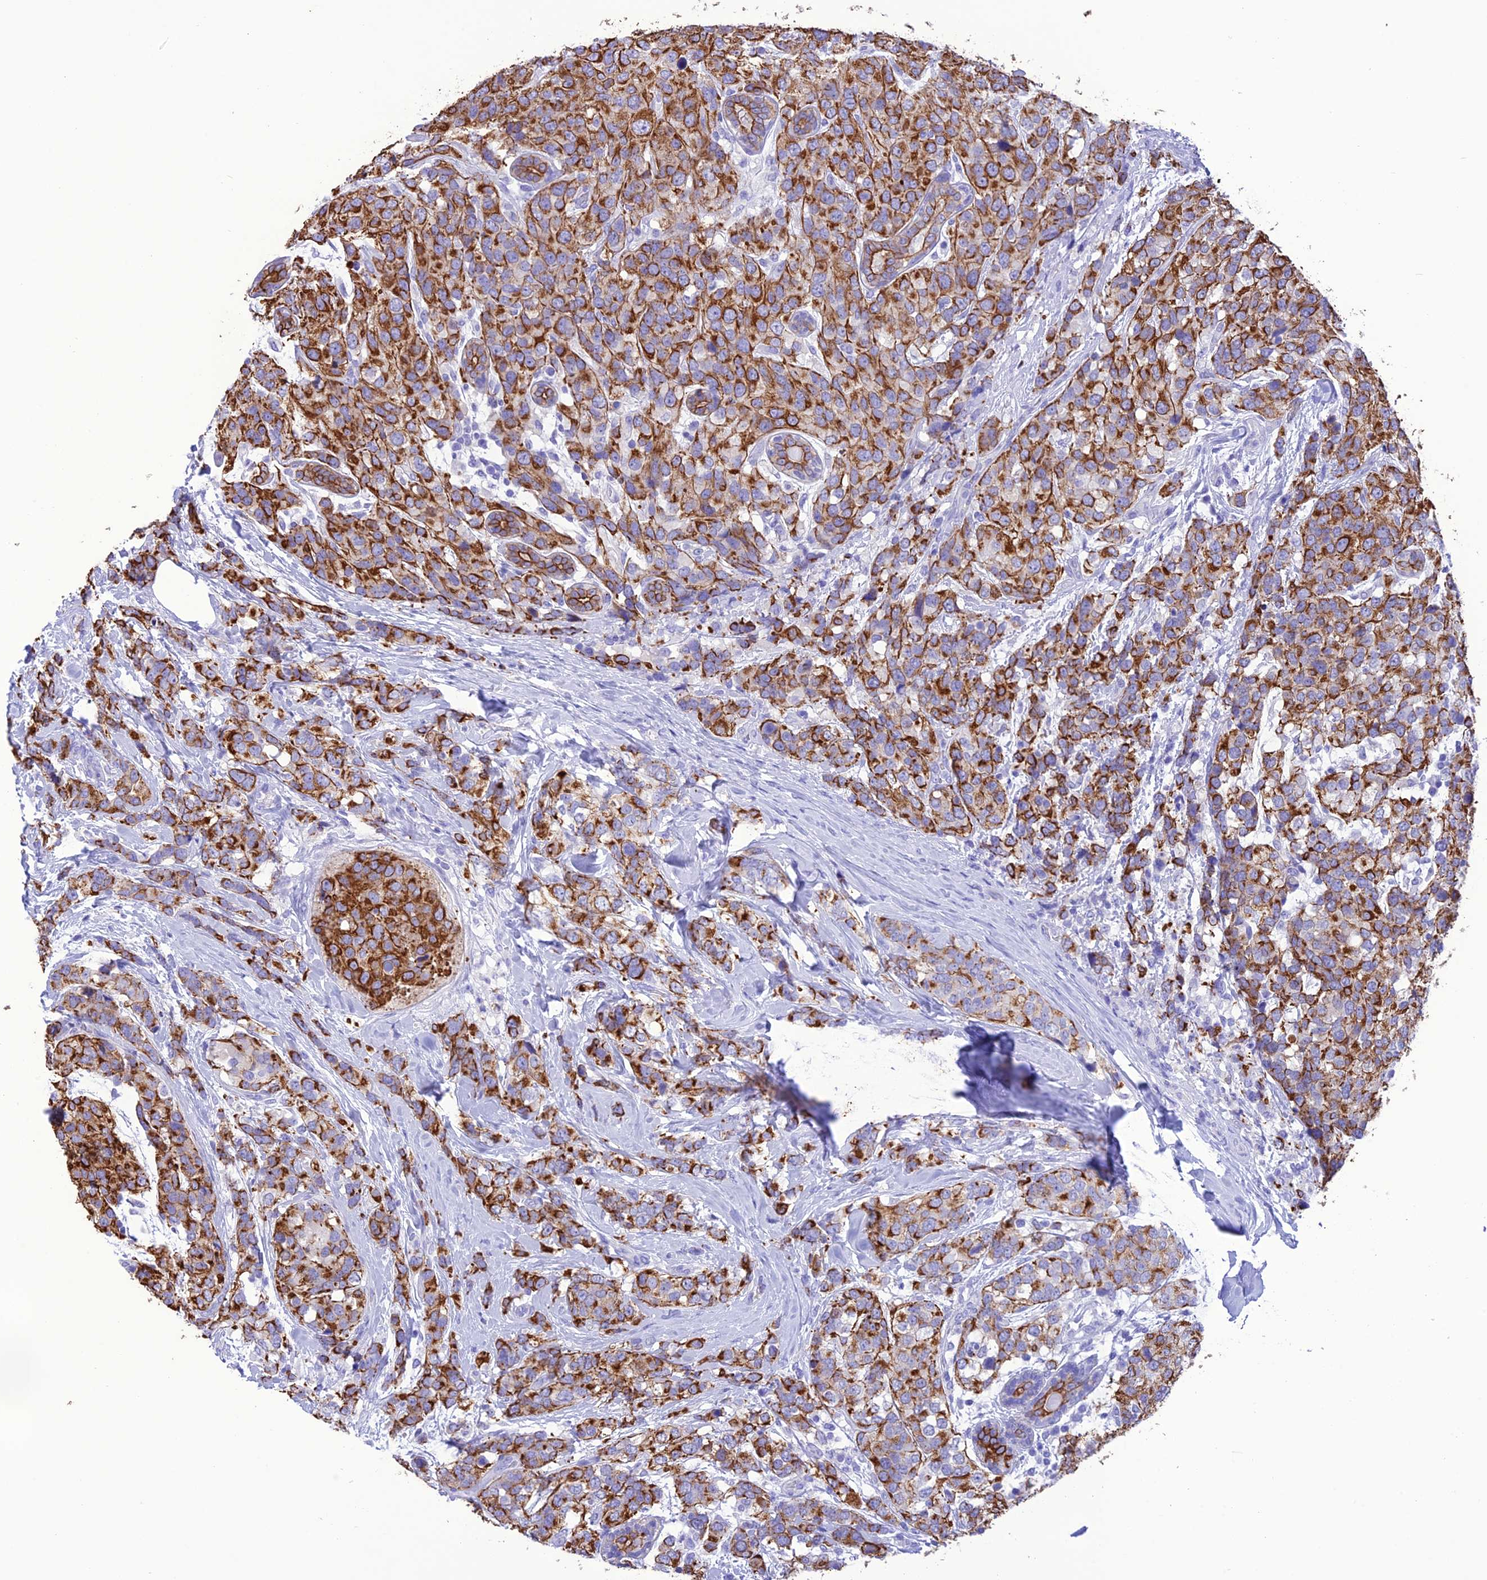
{"staining": {"intensity": "strong", "quantity": ">75%", "location": "cytoplasmic/membranous"}, "tissue": "breast cancer", "cell_type": "Tumor cells", "image_type": "cancer", "snomed": [{"axis": "morphology", "description": "Lobular carcinoma"}, {"axis": "topography", "description": "Breast"}], "caption": "IHC of human breast cancer (lobular carcinoma) reveals high levels of strong cytoplasmic/membranous staining in approximately >75% of tumor cells.", "gene": "VPS52", "patient": {"sex": "female", "age": 59}}